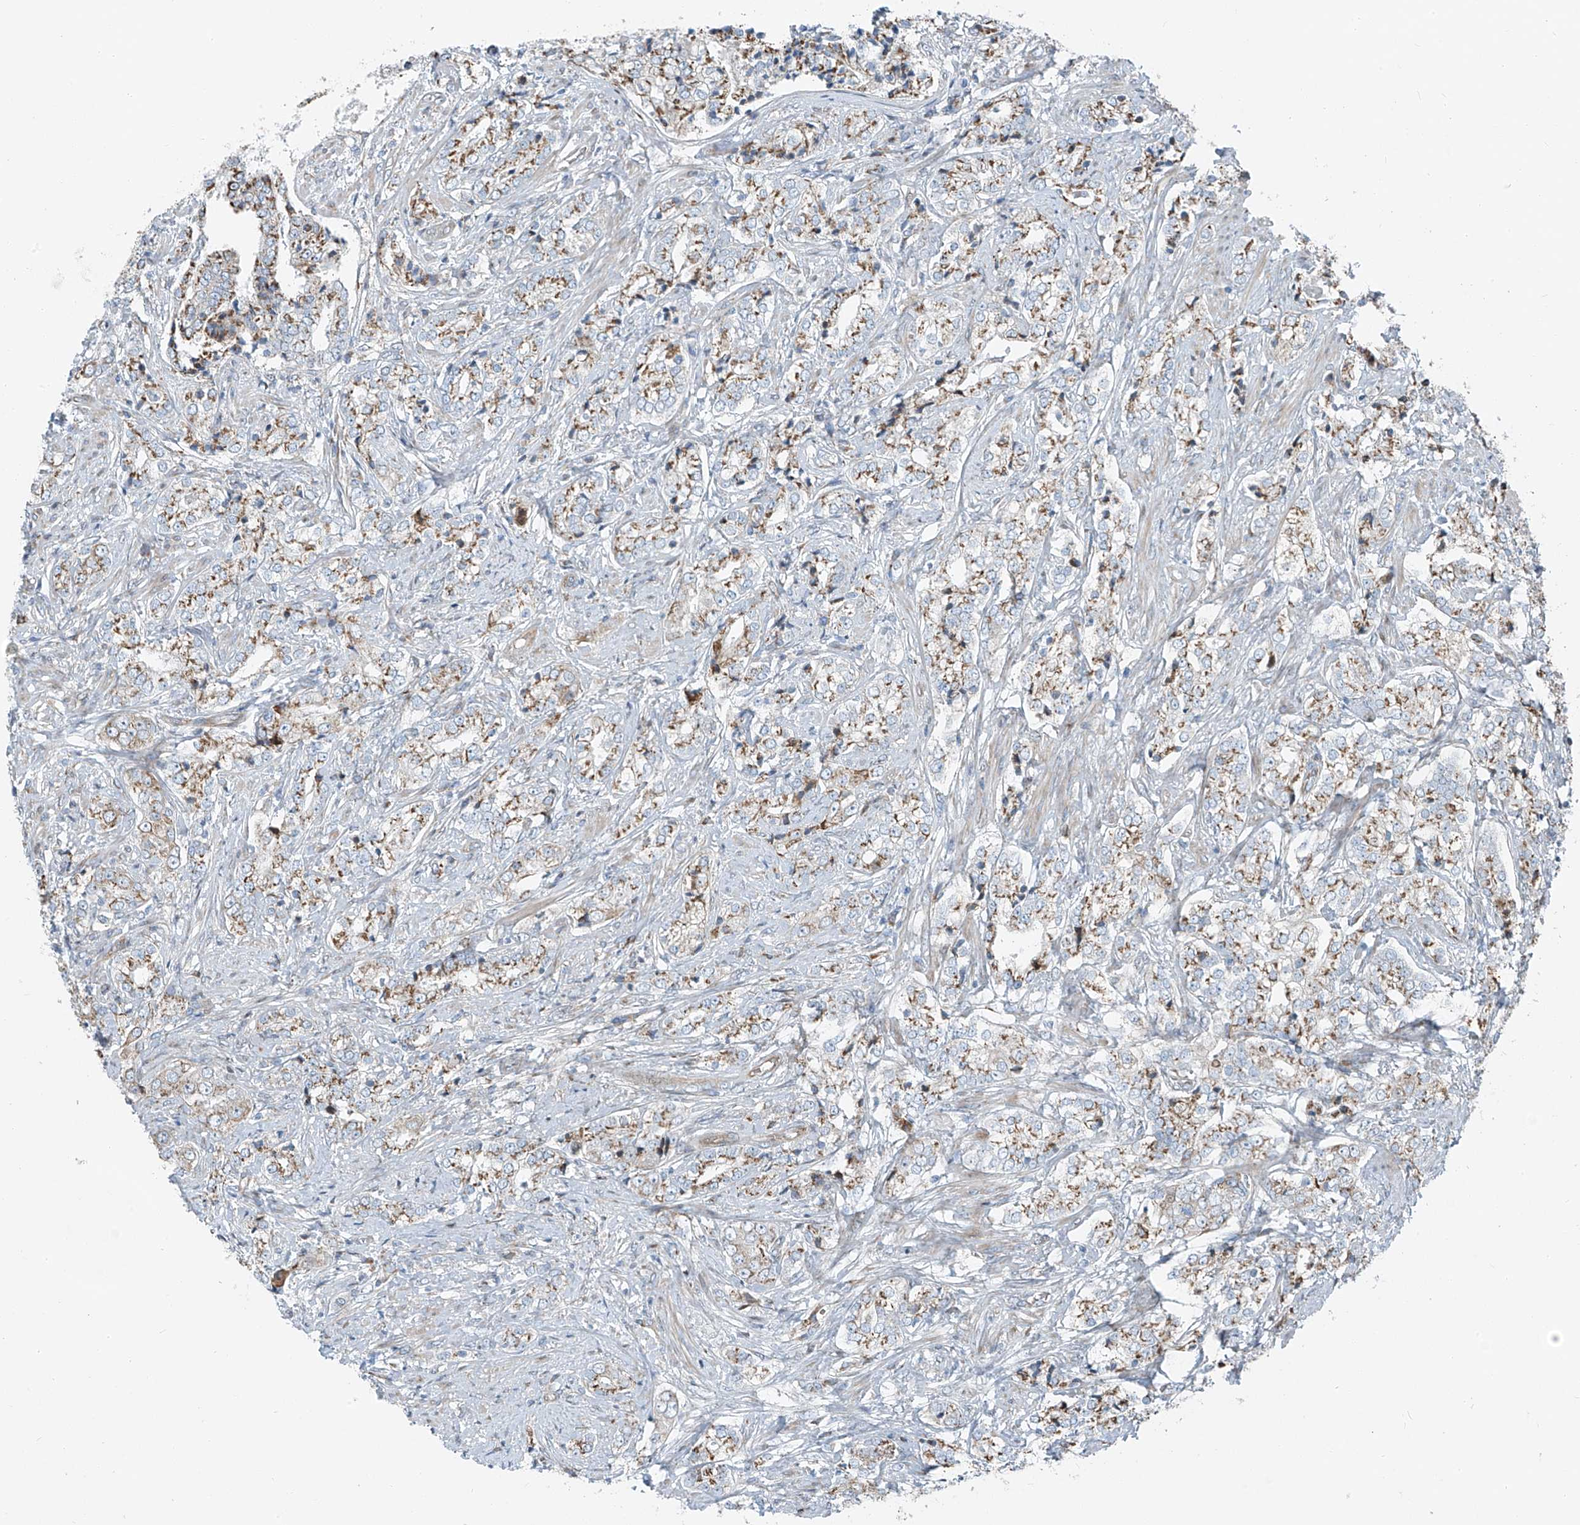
{"staining": {"intensity": "moderate", "quantity": "25%-75%", "location": "cytoplasmic/membranous"}, "tissue": "prostate cancer", "cell_type": "Tumor cells", "image_type": "cancer", "snomed": [{"axis": "morphology", "description": "Adenocarcinoma, High grade"}, {"axis": "topography", "description": "Prostate"}], "caption": "Prostate cancer stained for a protein shows moderate cytoplasmic/membranous positivity in tumor cells.", "gene": "HIC2", "patient": {"sex": "male", "age": 69}}